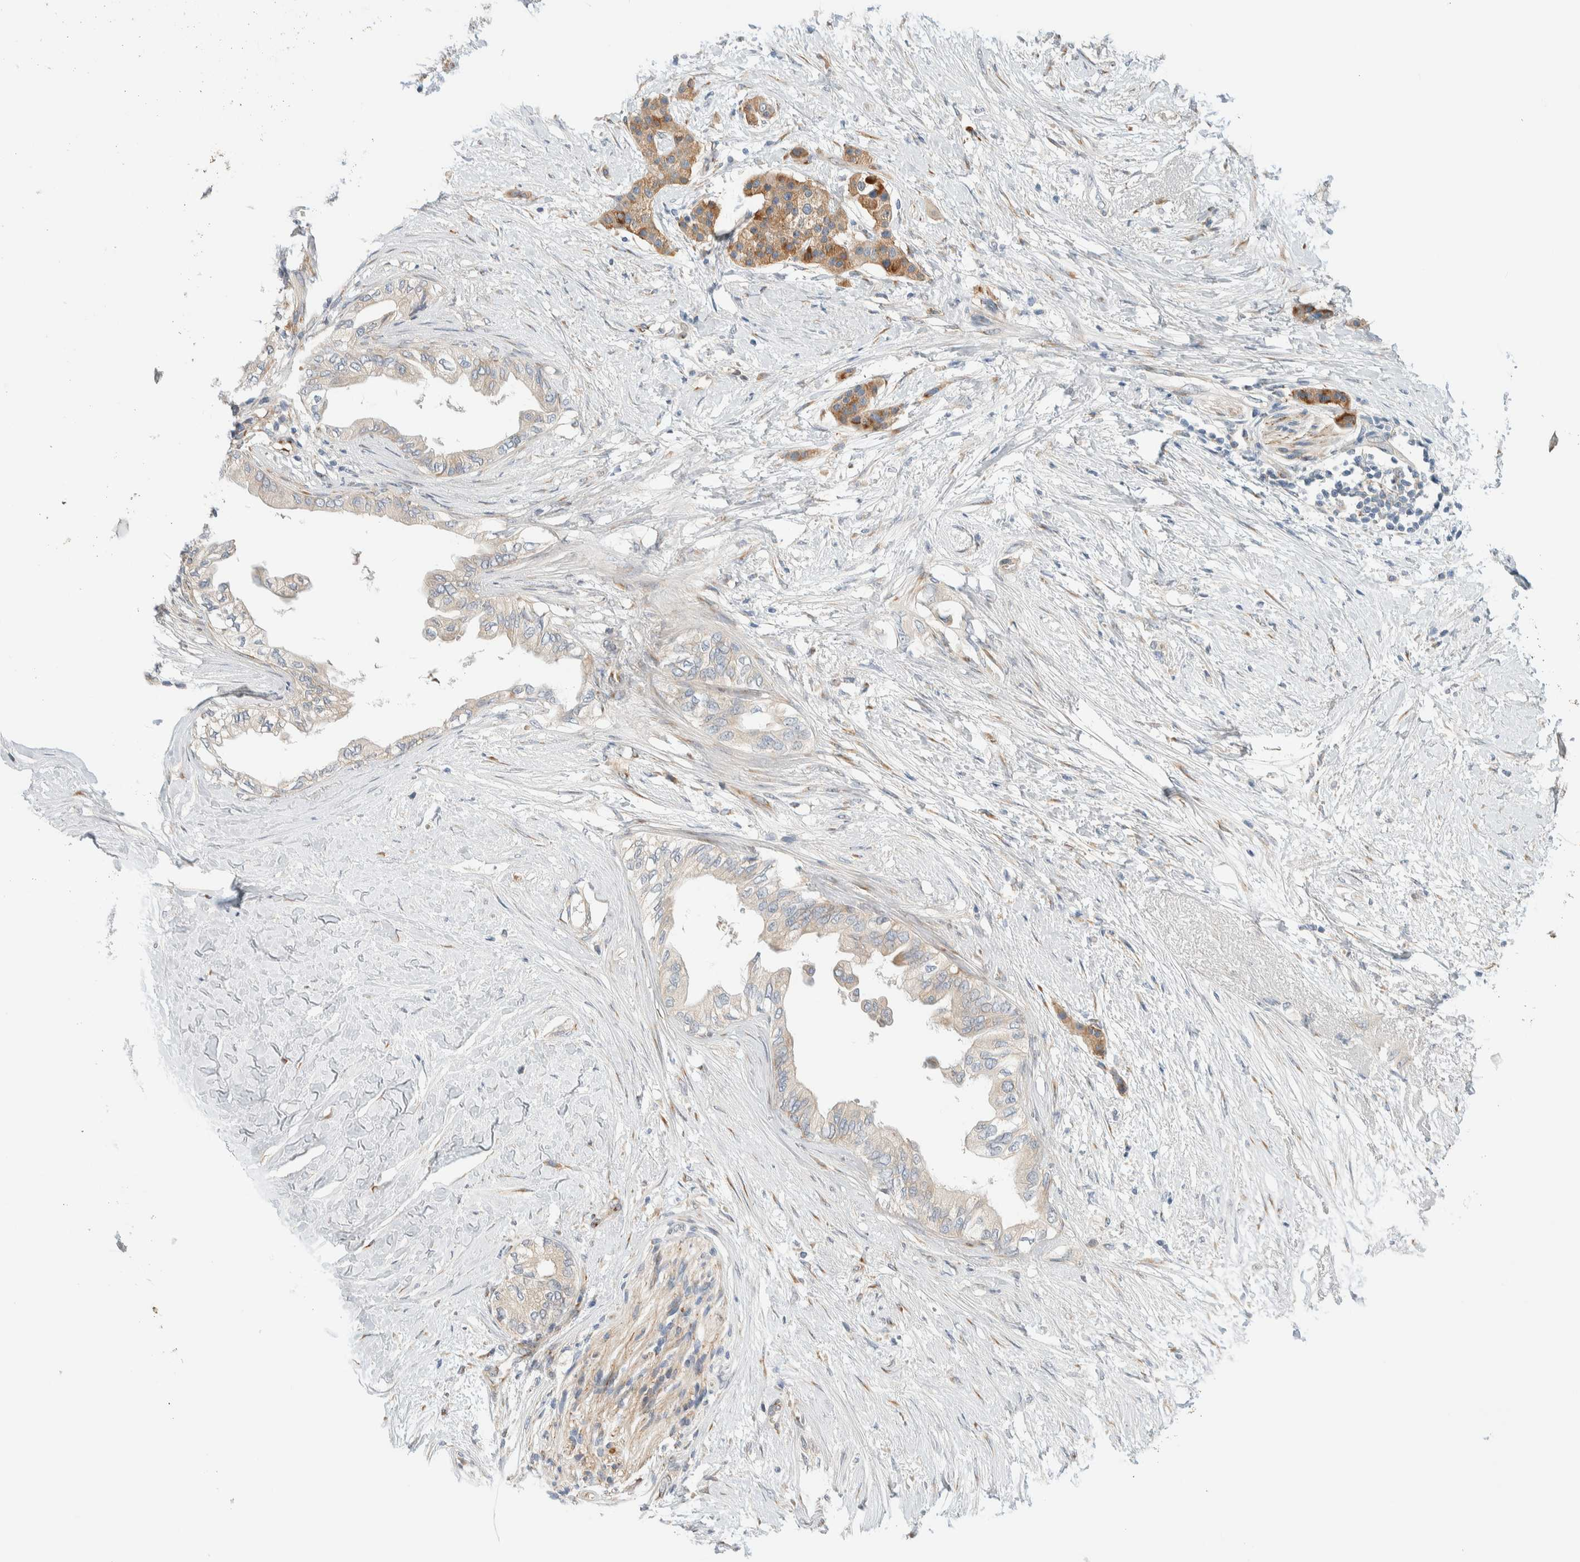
{"staining": {"intensity": "negative", "quantity": "none", "location": "none"}, "tissue": "pancreatic cancer", "cell_type": "Tumor cells", "image_type": "cancer", "snomed": [{"axis": "morphology", "description": "Normal tissue, NOS"}, {"axis": "morphology", "description": "Adenocarcinoma, NOS"}, {"axis": "topography", "description": "Pancreas"}, {"axis": "topography", "description": "Duodenum"}], "caption": "Immunohistochemistry (IHC) micrograph of neoplastic tissue: pancreatic adenocarcinoma stained with DAB (3,3'-diaminobenzidine) demonstrates no significant protein expression in tumor cells. (Stains: DAB IHC with hematoxylin counter stain, Microscopy: brightfield microscopy at high magnification).", "gene": "TMEM184B", "patient": {"sex": "female", "age": 60}}